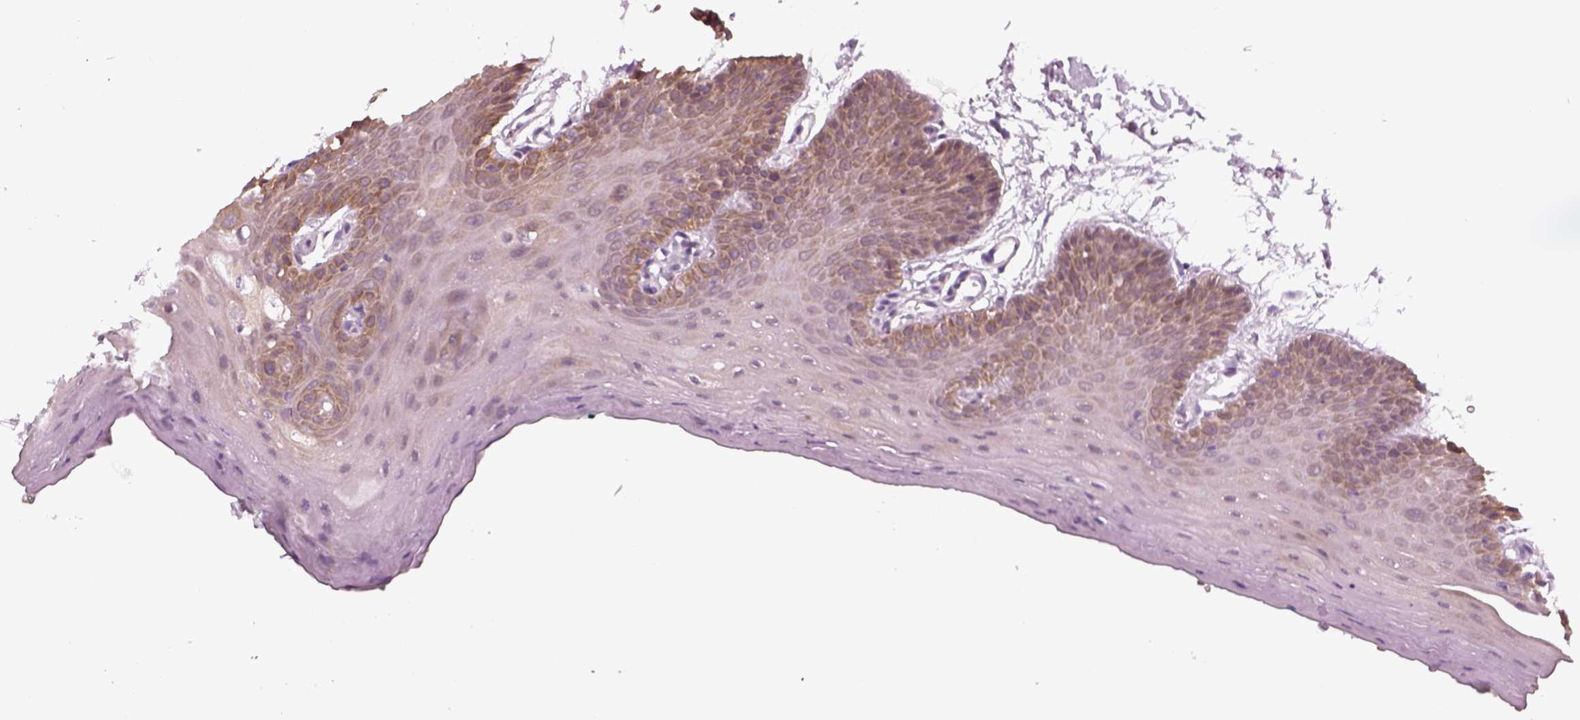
{"staining": {"intensity": "strong", "quantity": "<25%", "location": "cytoplasmic/membranous,nuclear"}, "tissue": "oral mucosa", "cell_type": "Squamous epithelial cells", "image_type": "normal", "snomed": [{"axis": "morphology", "description": "Normal tissue, NOS"}, {"axis": "morphology", "description": "Squamous cell carcinoma, NOS"}, {"axis": "topography", "description": "Oral tissue"}, {"axis": "topography", "description": "Head-Neck"}], "caption": "Oral mucosa stained with DAB IHC demonstrates medium levels of strong cytoplasmic/membranous,nuclear expression in about <25% of squamous epithelial cells. Nuclei are stained in blue.", "gene": "KRT75", "patient": {"sex": "female", "age": 50}}